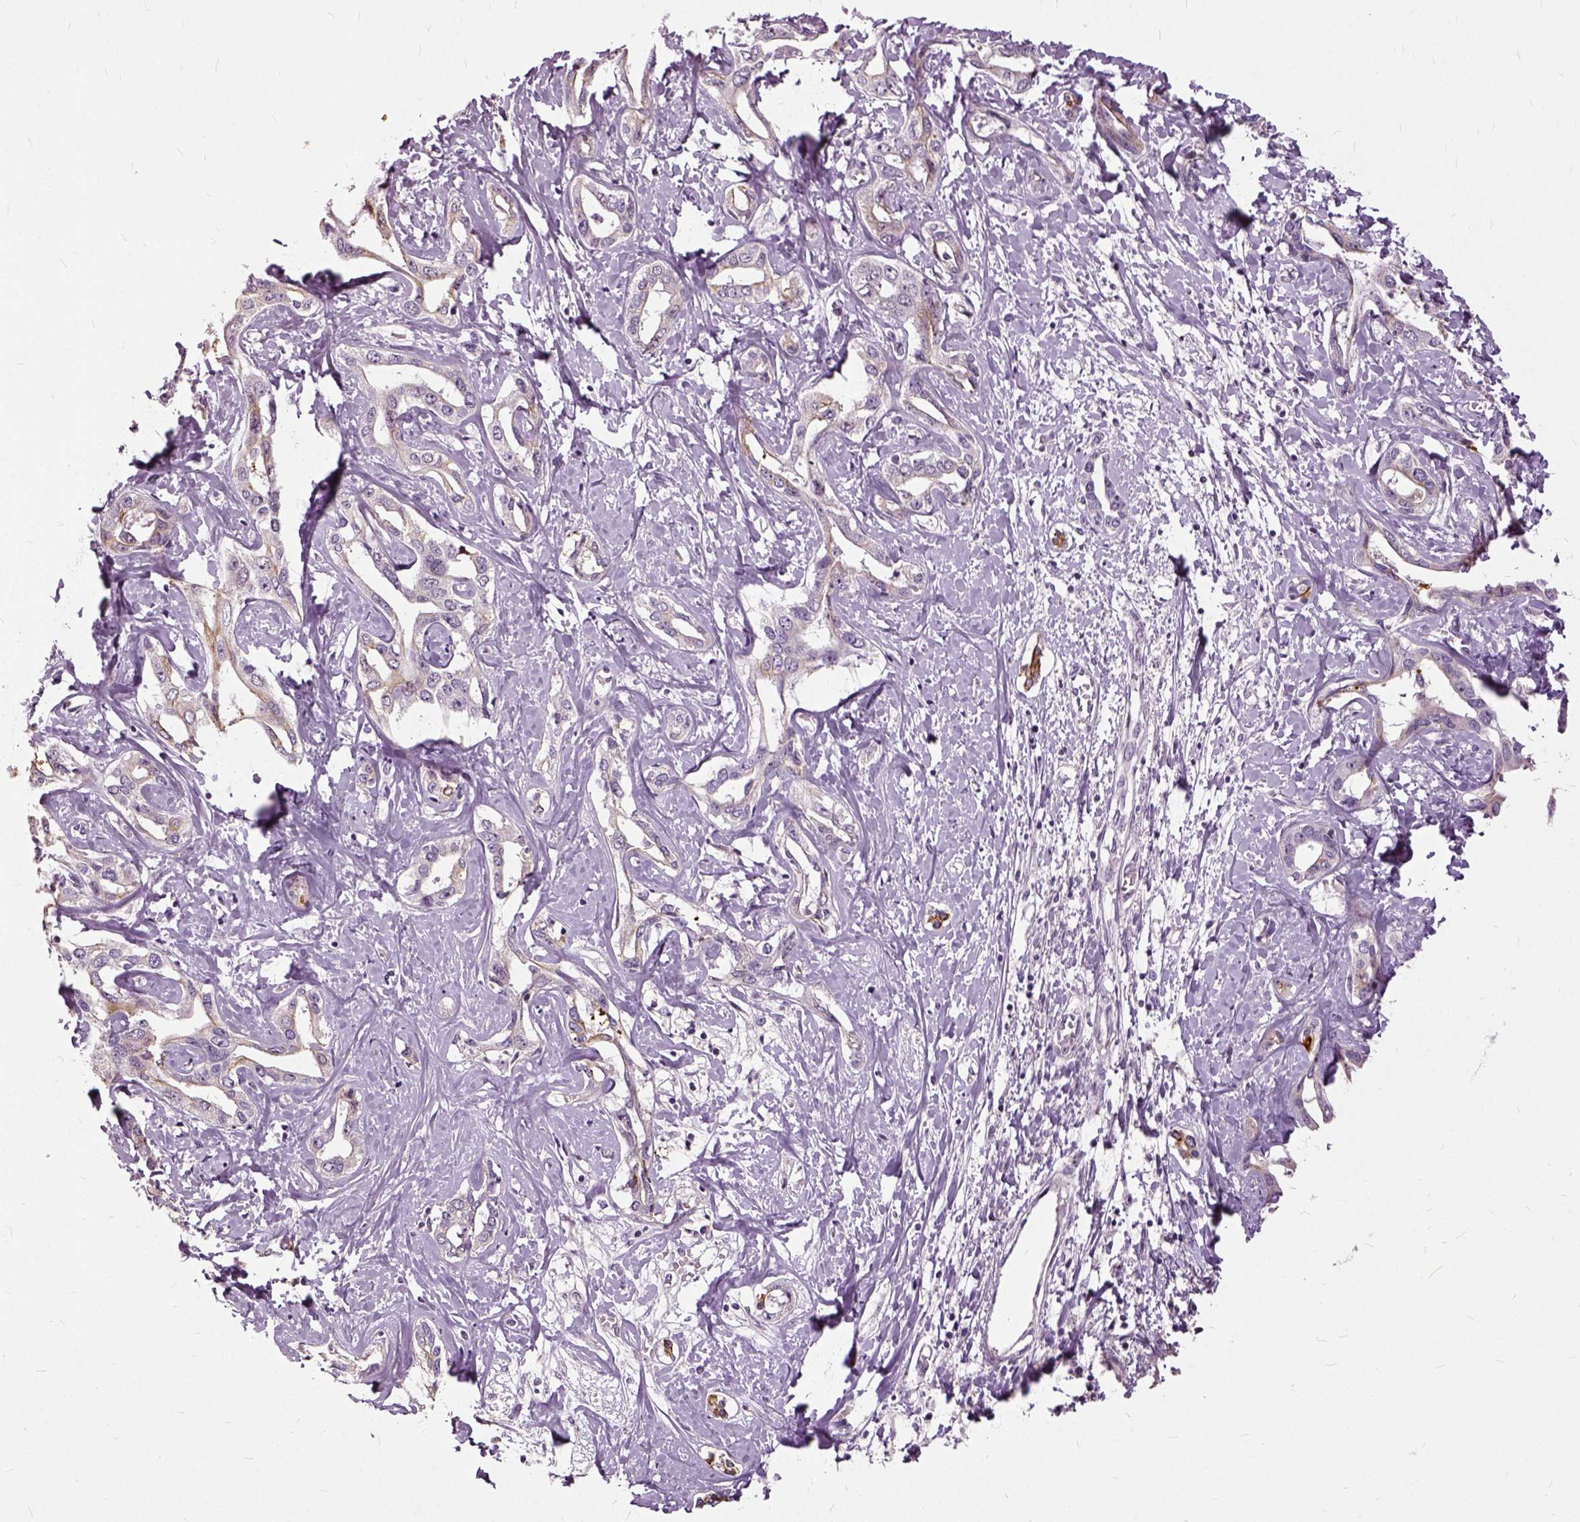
{"staining": {"intensity": "negative", "quantity": "none", "location": "none"}, "tissue": "liver cancer", "cell_type": "Tumor cells", "image_type": "cancer", "snomed": [{"axis": "morphology", "description": "Cholangiocarcinoma"}, {"axis": "topography", "description": "Liver"}], "caption": "A micrograph of human cholangiocarcinoma (liver) is negative for staining in tumor cells. (Stains: DAB IHC with hematoxylin counter stain, Microscopy: brightfield microscopy at high magnification).", "gene": "ILRUN", "patient": {"sex": "male", "age": 59}}